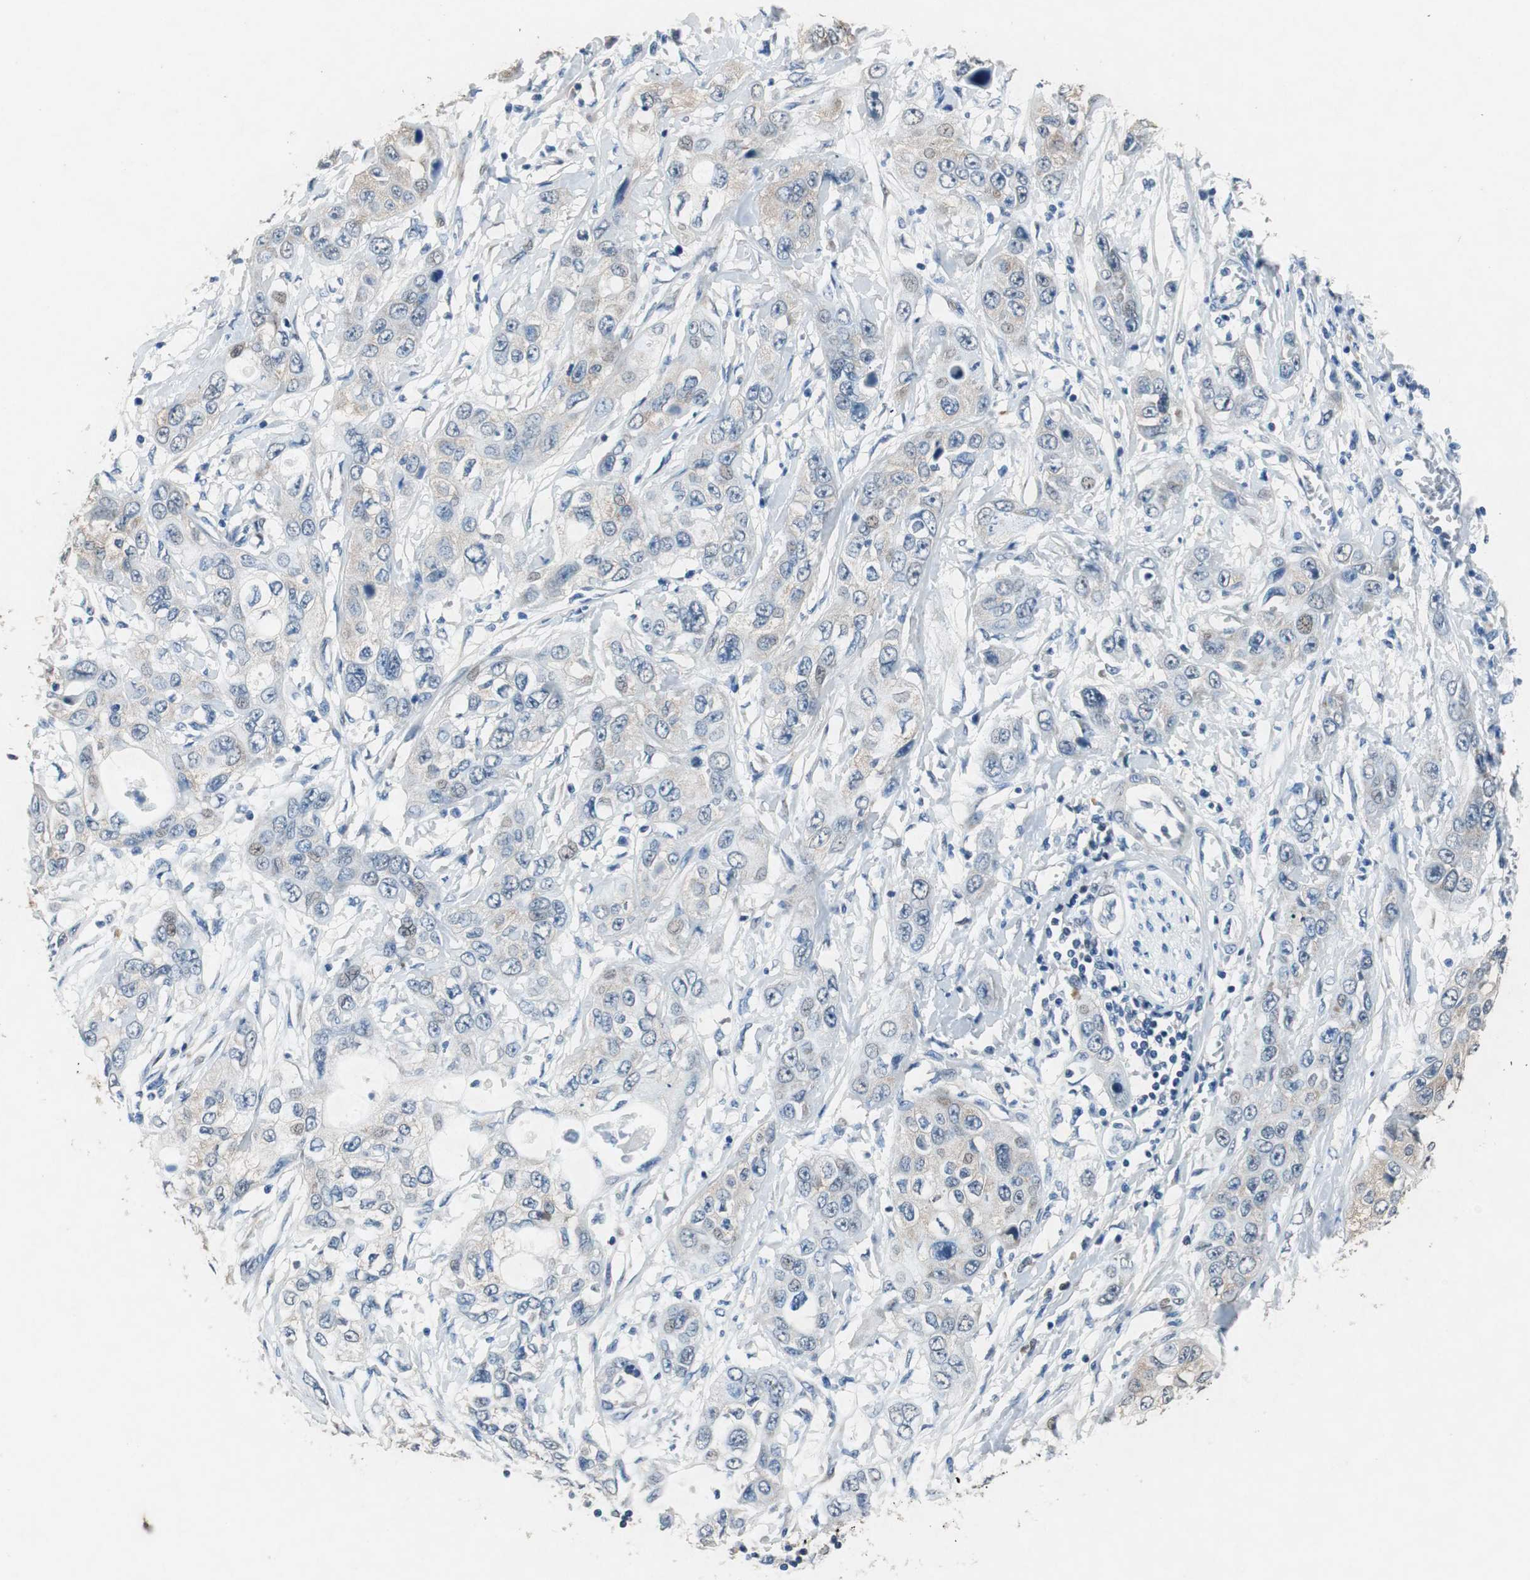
{"staining": {"intensity": "weak", "quantity": "<25%", "location": "cytoplasmic/membranous"}, "tissue": "pancreatic cancer", "cell_type": "Tumor cells", "image_type": "cancer", "snomed": [{"axis": "morphology", "description": "Adenocarcinoma, NOS"}, {"axis": "topography", "description": "Pancreas"}], "caption": "DAB (3,3'-diaminobenzidine) immunohistochemical staining of pancreatic cancer (adenocarcinoma) reveals no significant staining in tumor cells. (DAB (3,3'-diaminobenzidine) immunohistochemistry, high magnification).", "gene": "RPL35", "patient": {"sex": "female", "age": 70}}